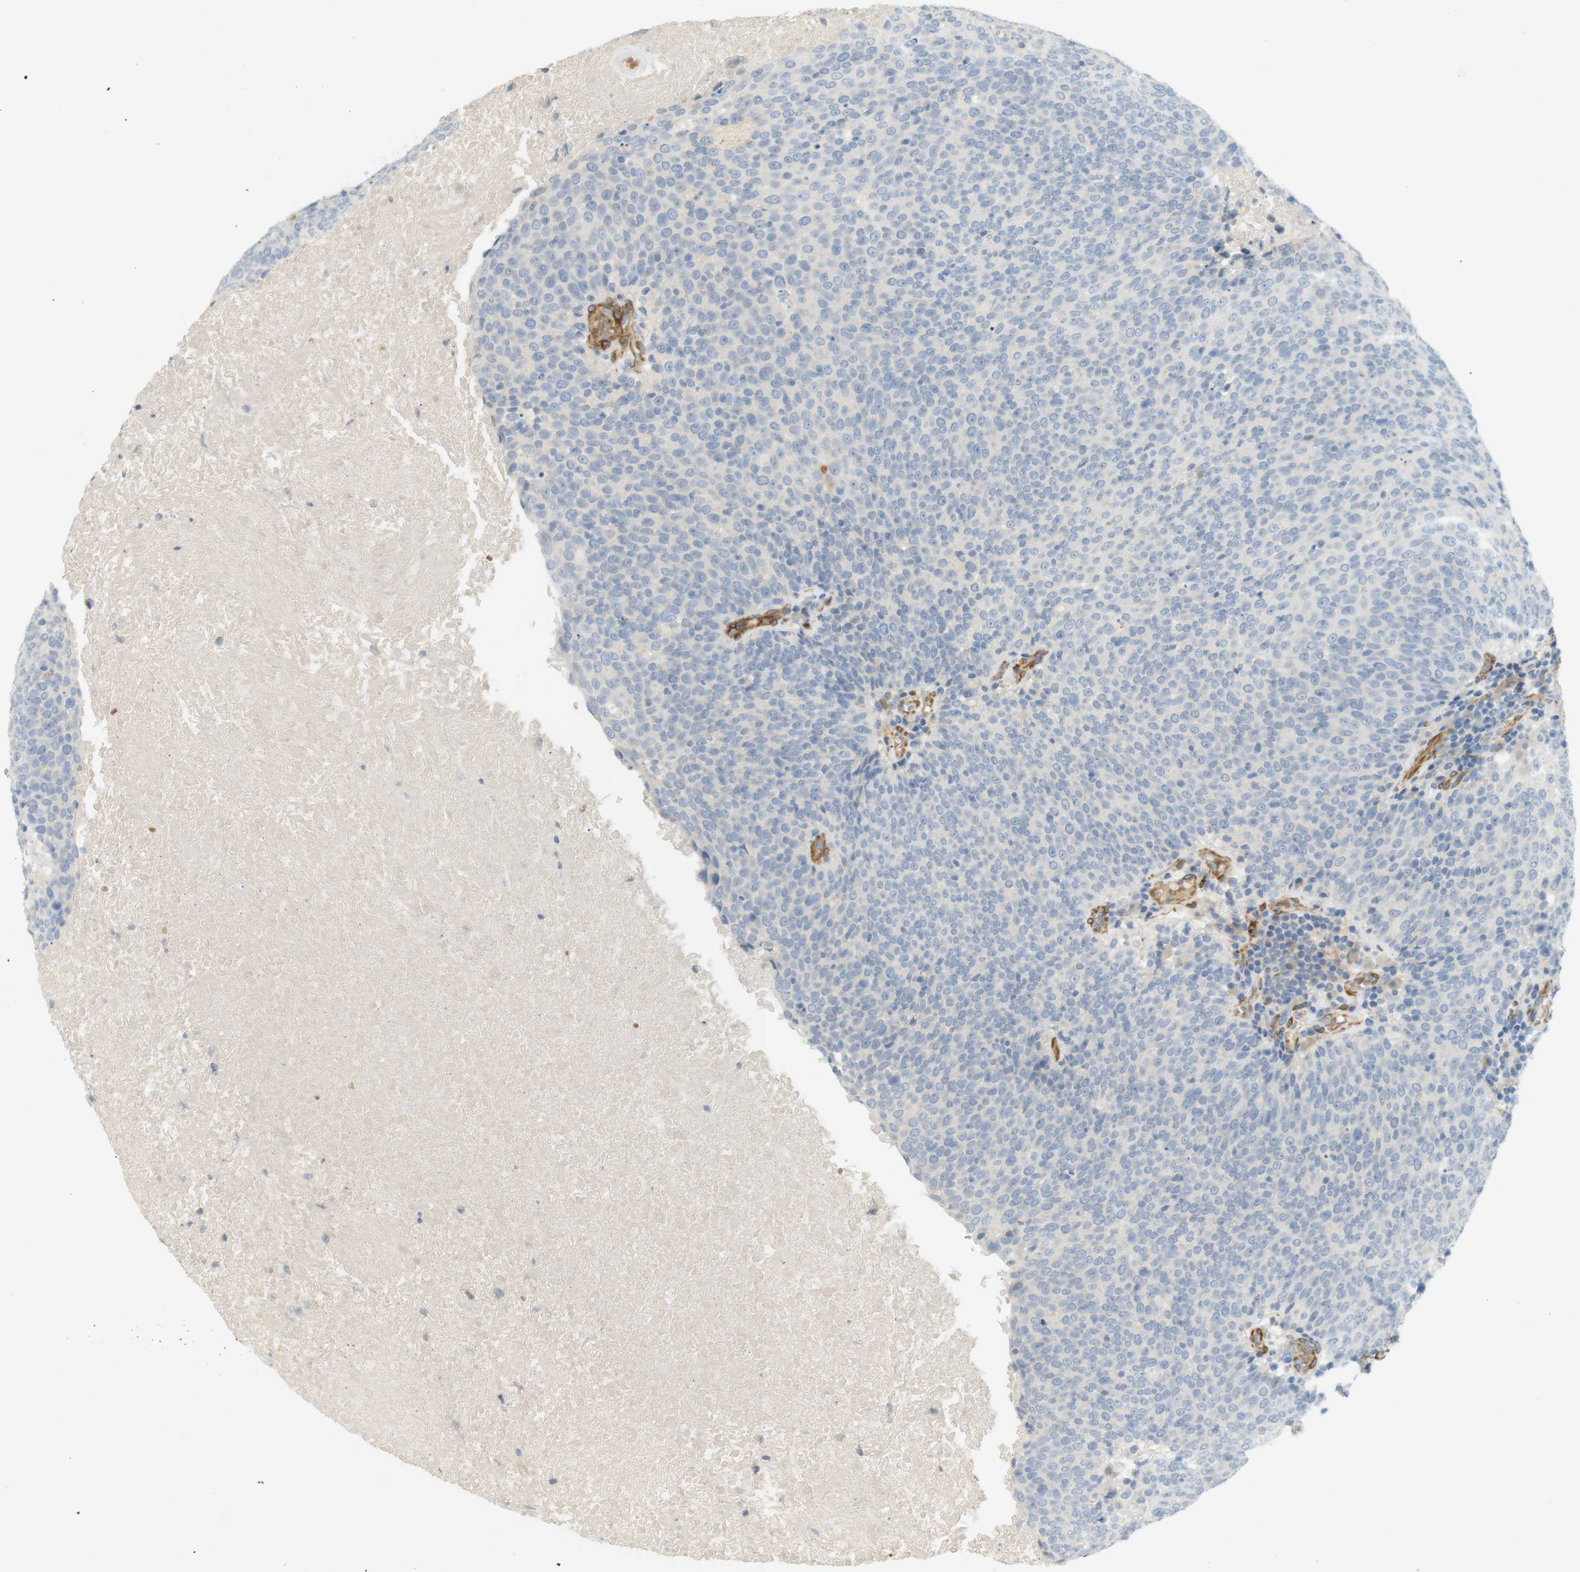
{"staining": {"intensity": "negative", "quantity": "none", "location": "none"}, "tissue": "head and neck cancer", "cell_type": "Tumor cells", "image_type": "cancer", "snomed": [{"axis": "morphology", "description": "Squamous cell carcinoma, NOS"}, {"axis": "morphology", "description": "Squamous cell carcinoma, metastatic, NOS"}, {"axis": "topography", "description": "Lymph node"}, {"axis": "topography", "description": "Head-Neck"}], "caption": "Head and neck squamous cell carcinoma was stained to show a protein in brown. There is no significant staining in tumor cells. The staining was performed using DAB to visualize the protein expression in brown, while the nuclei were stained in blue with hematoxylin (Magnification: 20x).", "gene": "PDE3A", "patient": {"sex": "male", "age": 62}}